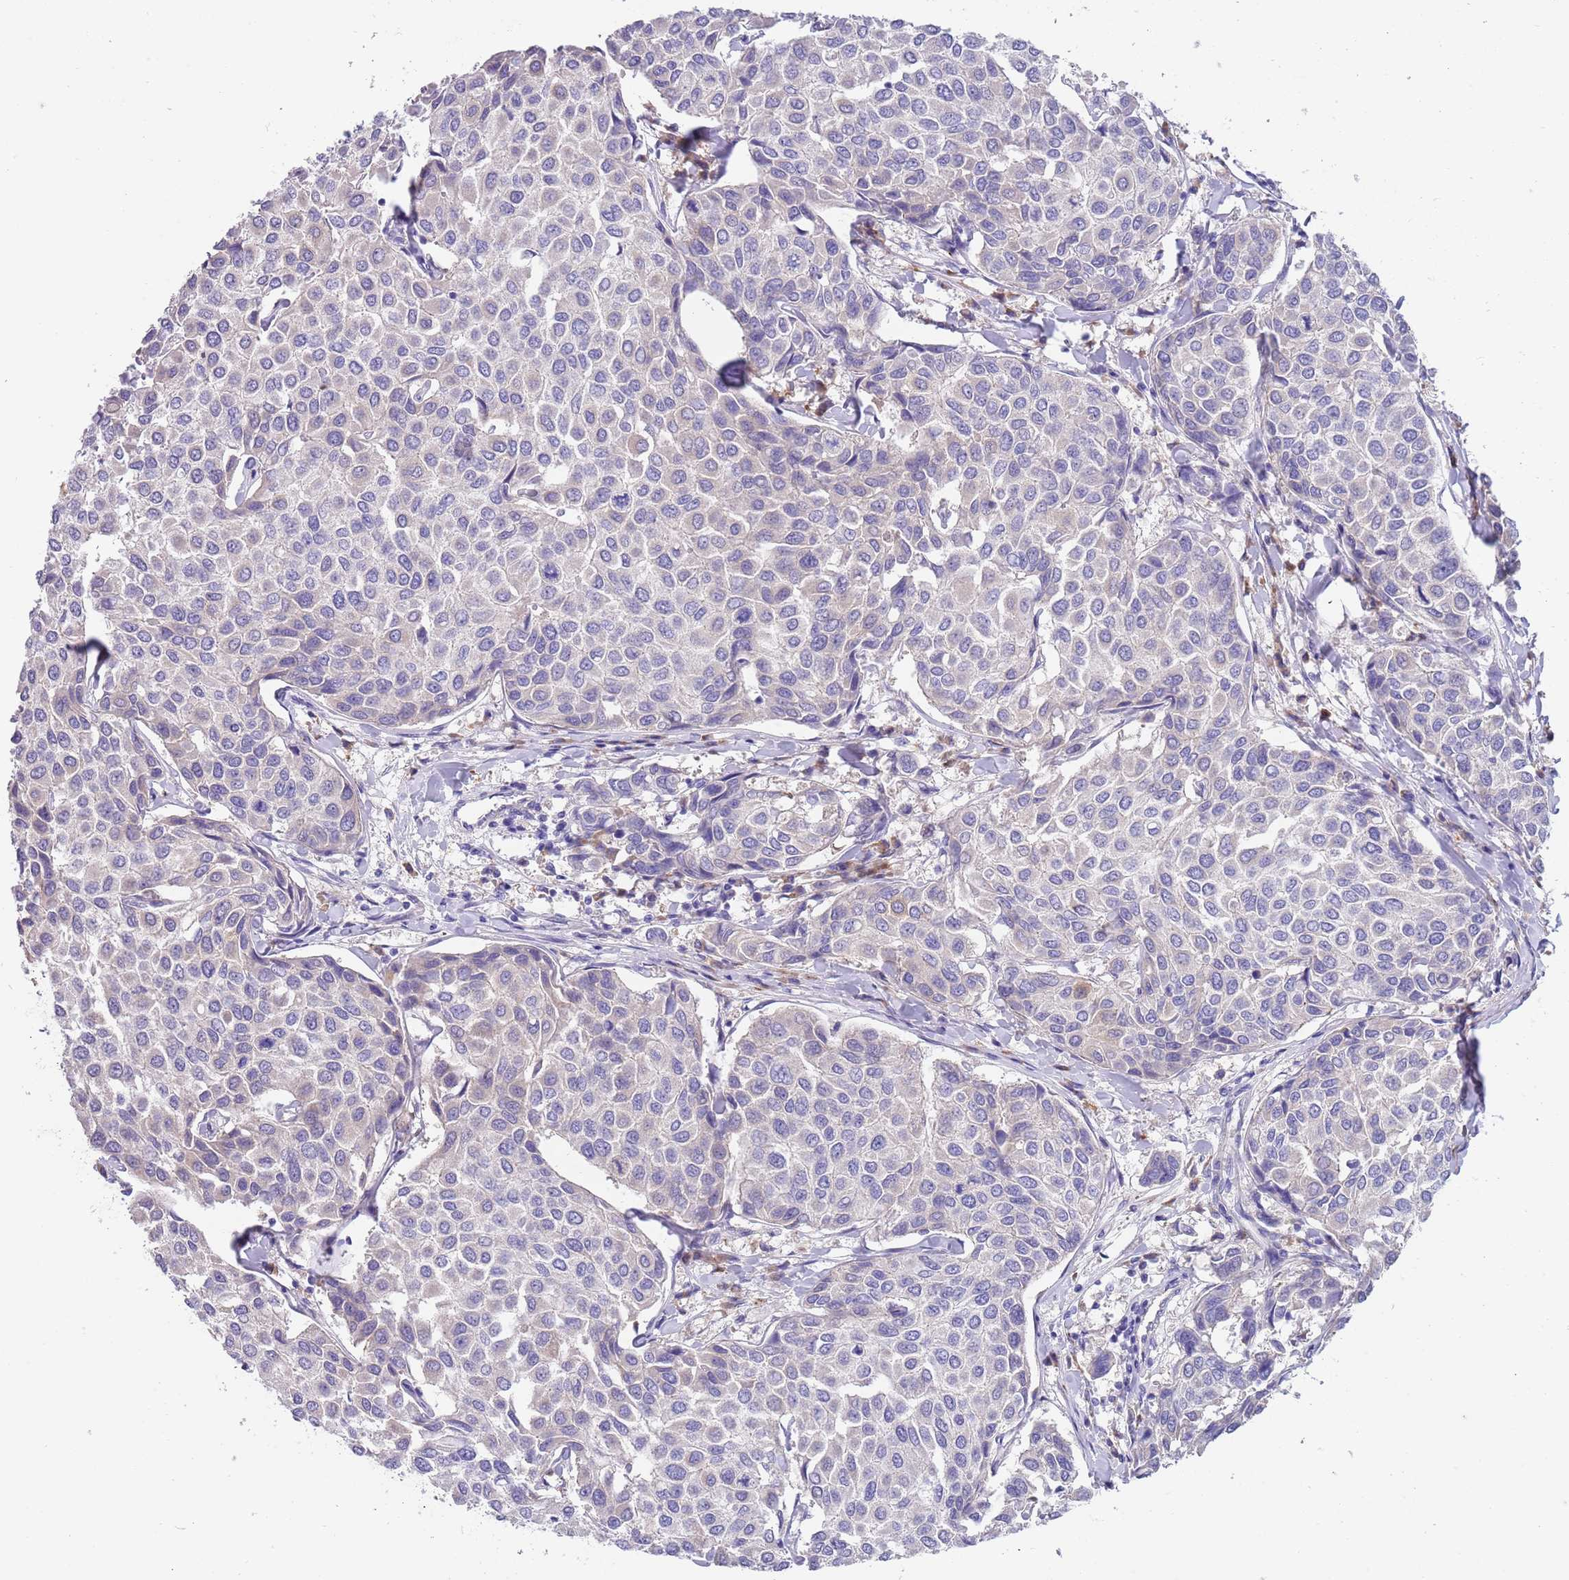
{"staining": {"intensity": "negative", "quantity": "none", "location": "none"}, "tissue": "breast cancer", "cell_type": "Tumor cells", "image_type": "cancer", "snomed": [{"axis": "morphology", "description": "Duct carcinoma"}, {"axis": "topography", "description": "Breast"}], "caption": "This image is of breast infiltrating ductal carcinoma stained with IHC to label a protein in brown with the nuclei are counter-stained blue. There is no positivity in tumor cells.", "gene": "TYW1", "patient": {"sex": "female", "age": 55}}